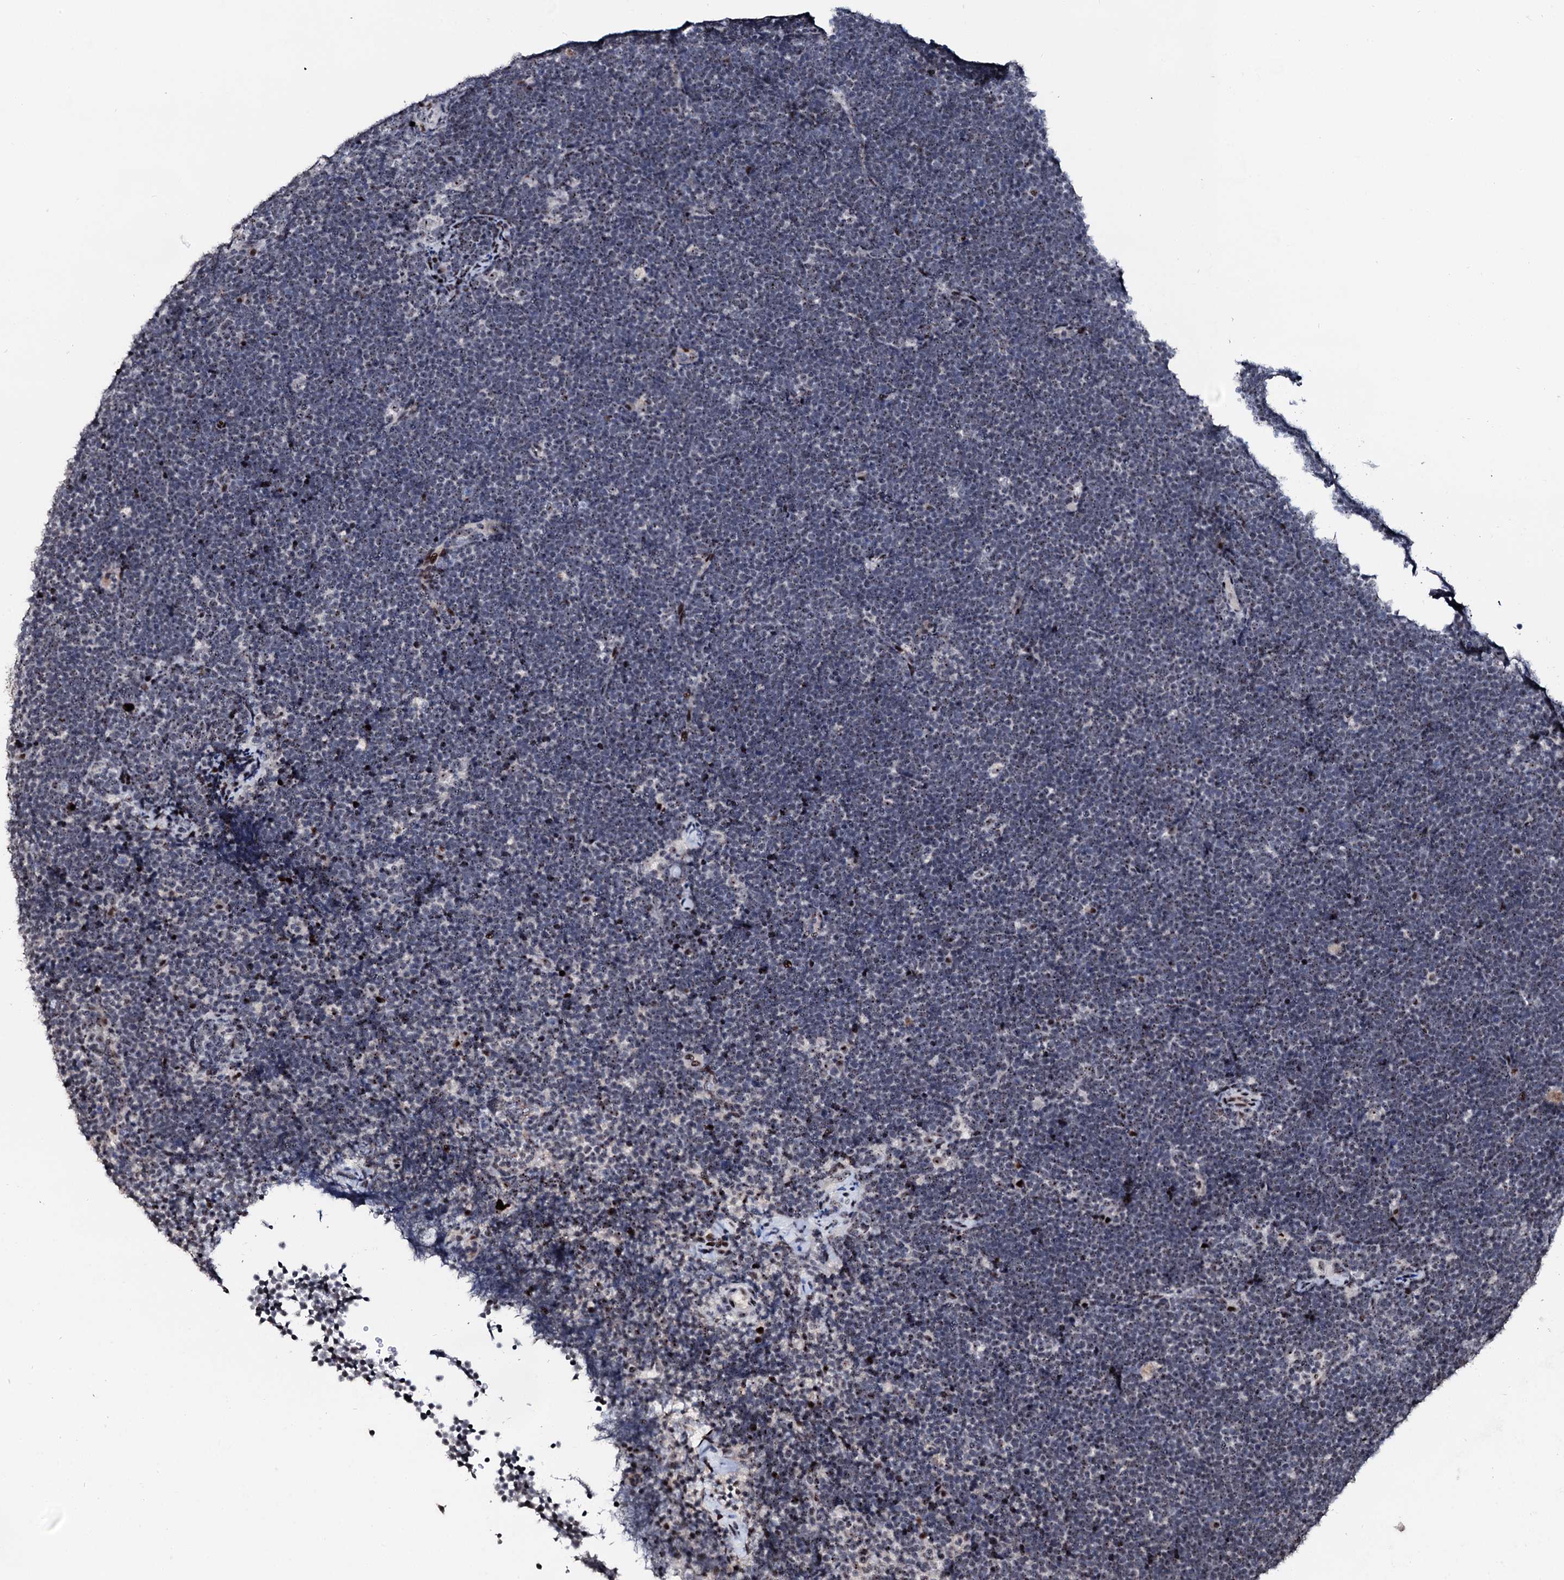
{"staining": {"intensity": "weak", "quantity": "<25%", "location": "nuclear"}, "tissue": "lymphoma", "cell_type": "Tumor cells", "image_type": "cancer", "snomed": [{"axis": "morphology", "description": "Malignant lymphoma, non-Hodgkin's type, High grade"}, {"axis": "topography", "description": "Lymph node"}], "caption": "Protein analysis of malignant lymphoma, non-Hodgkin's type (high-grade) exhibits no significant staining in tumor cells. (DAB (3,3'-diaminobenzidine) immunohistochemistry visualized using brightfield microscopy, high magnification).", "gene": "NEUROG3", "patient": {"sex": "male", "age": 13}}